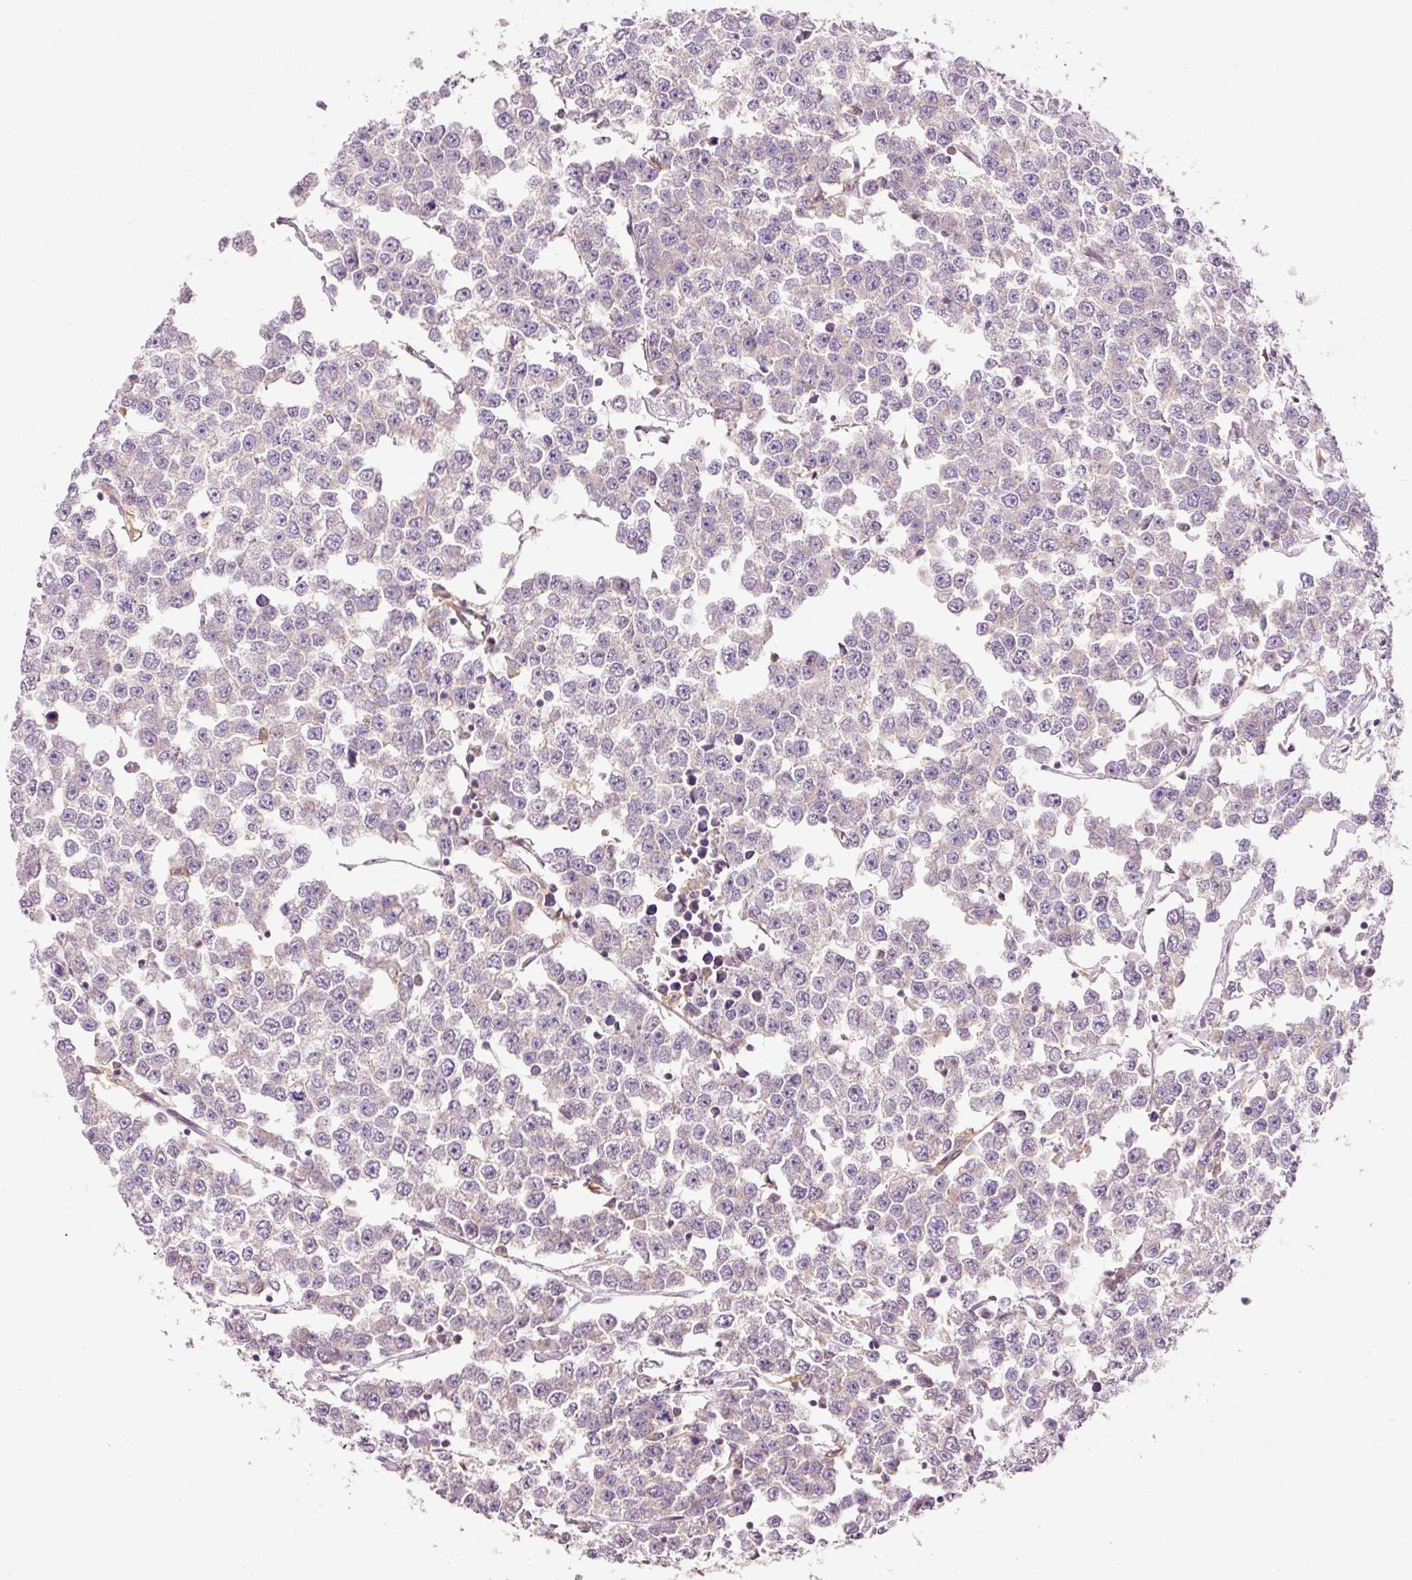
{"staining": {"intensity": "weak", "quantity": "<25%", "location": "cytoplasmic/membranous"}, "tissue": "testis cancer", "cell_type": "Tumor cells", "image_type": "cancer", "snomed": [{"axis": "morphology", "description": "Seminoma, NOS"}, {"axis": "morphology", "description": "Carcinoma, Embryonal, NOS"}, {"axis": "topography", "description": "Testis"}], "caption": "Human testis cancer stained for a protein using IHC displays no positivity in tumor cells.", "gene": "NAPA", "patient": {"sex": "male", "age": 52}}